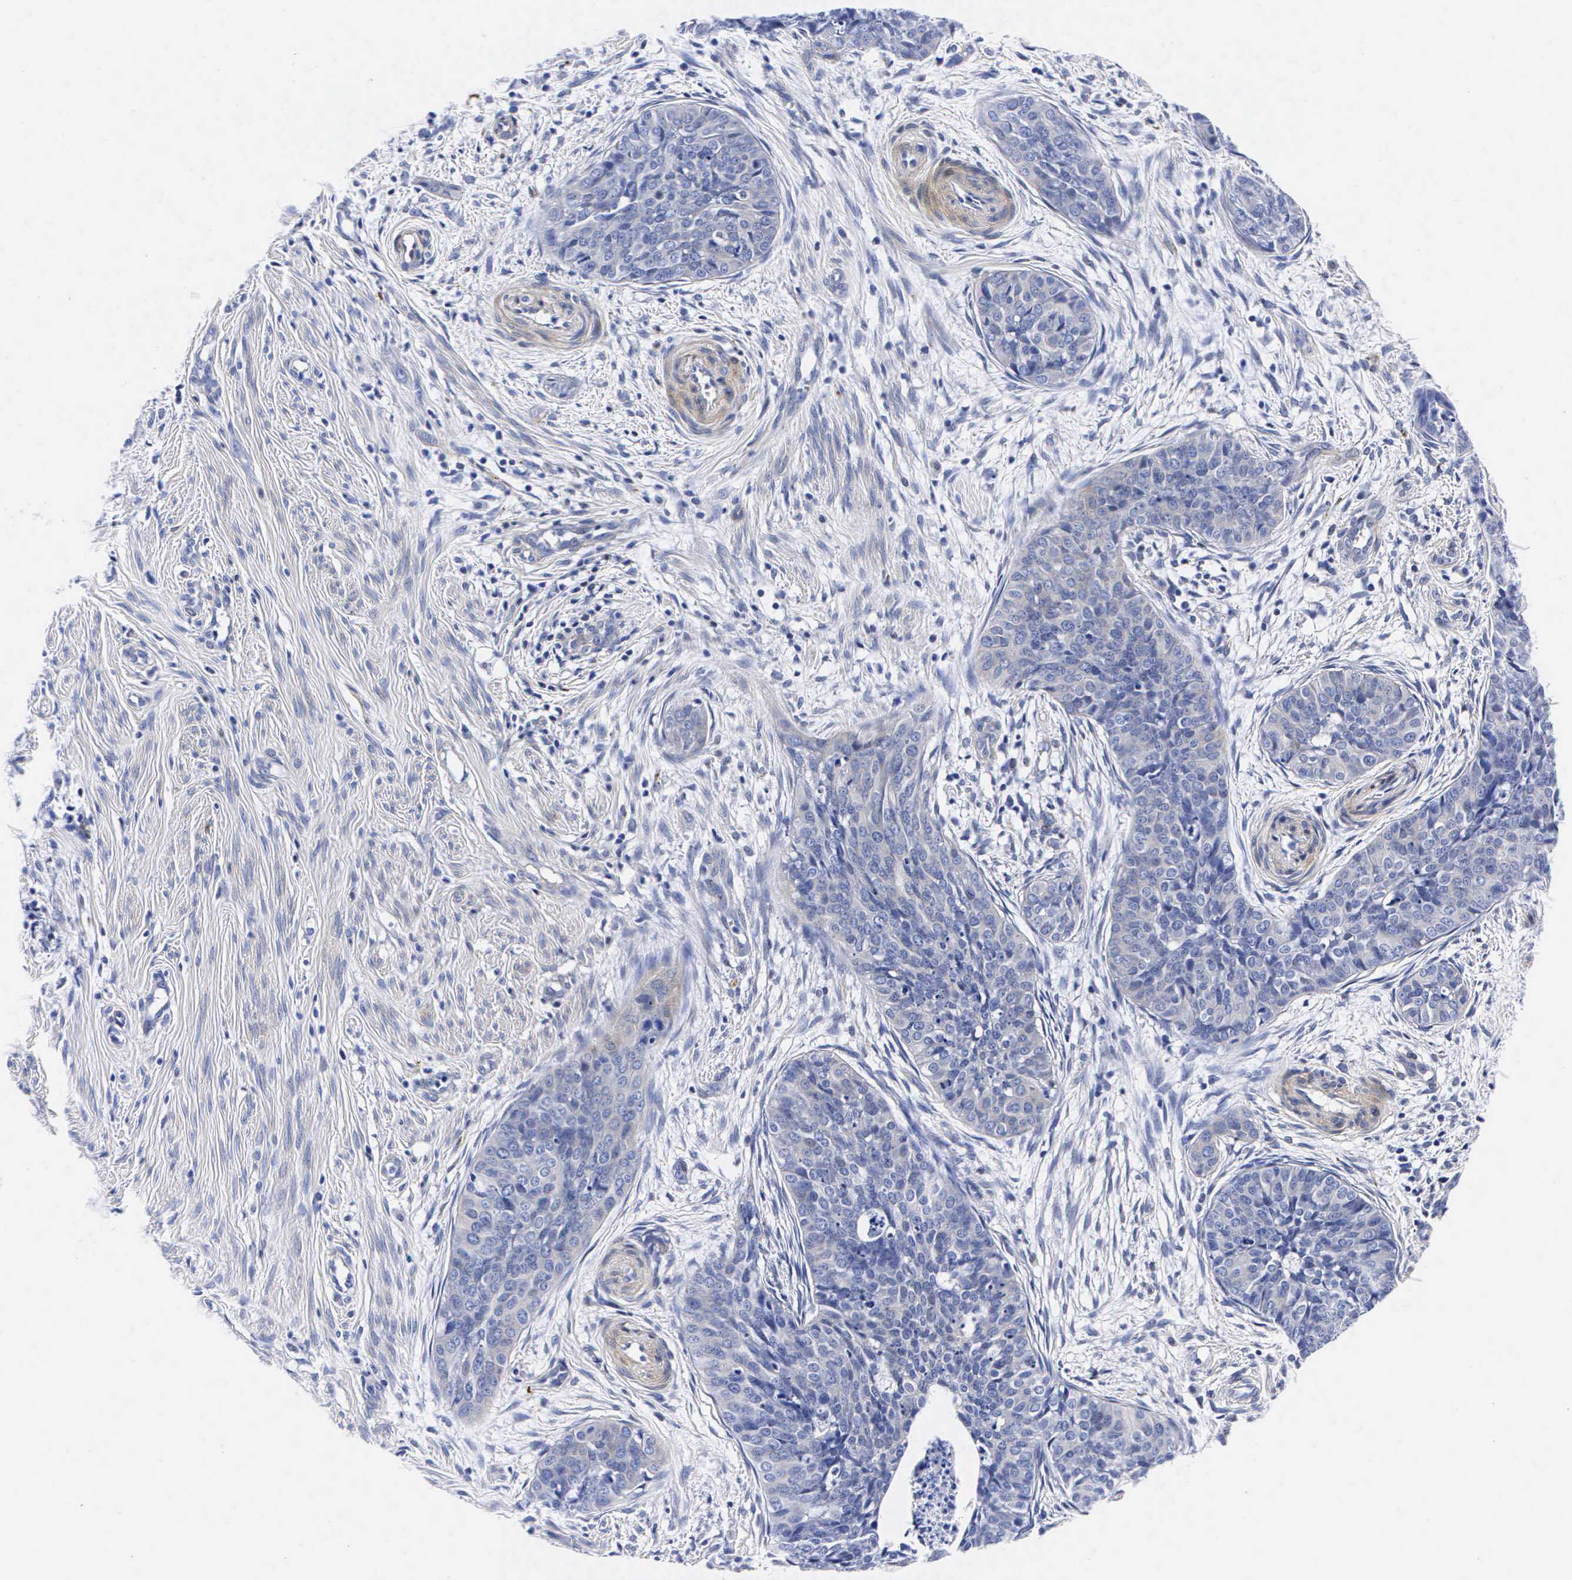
{"staining": {"intensity": "negative", "quantity": "none", "location": "none"}, "tissue": "cervical cancer", "cell_type": "Tumor cells", "image_type": "cancer", "snomed": [{"axis": "morphology", "description": "Squamous cell carcinoma, NOS"}, {"axis": "topography", "description": "Cervix"}], "caption": "This histopathology image is of cervical cancer stained with immunohistochemistry to label a protein in brown with the nuclei are counter-stained blue. There is no staining in tumor cells. (DAB IHC visualized using brightfield microscopy, high magnification).", "gene": "ENO2", "patient": {"sex": "female", "age": 34}}